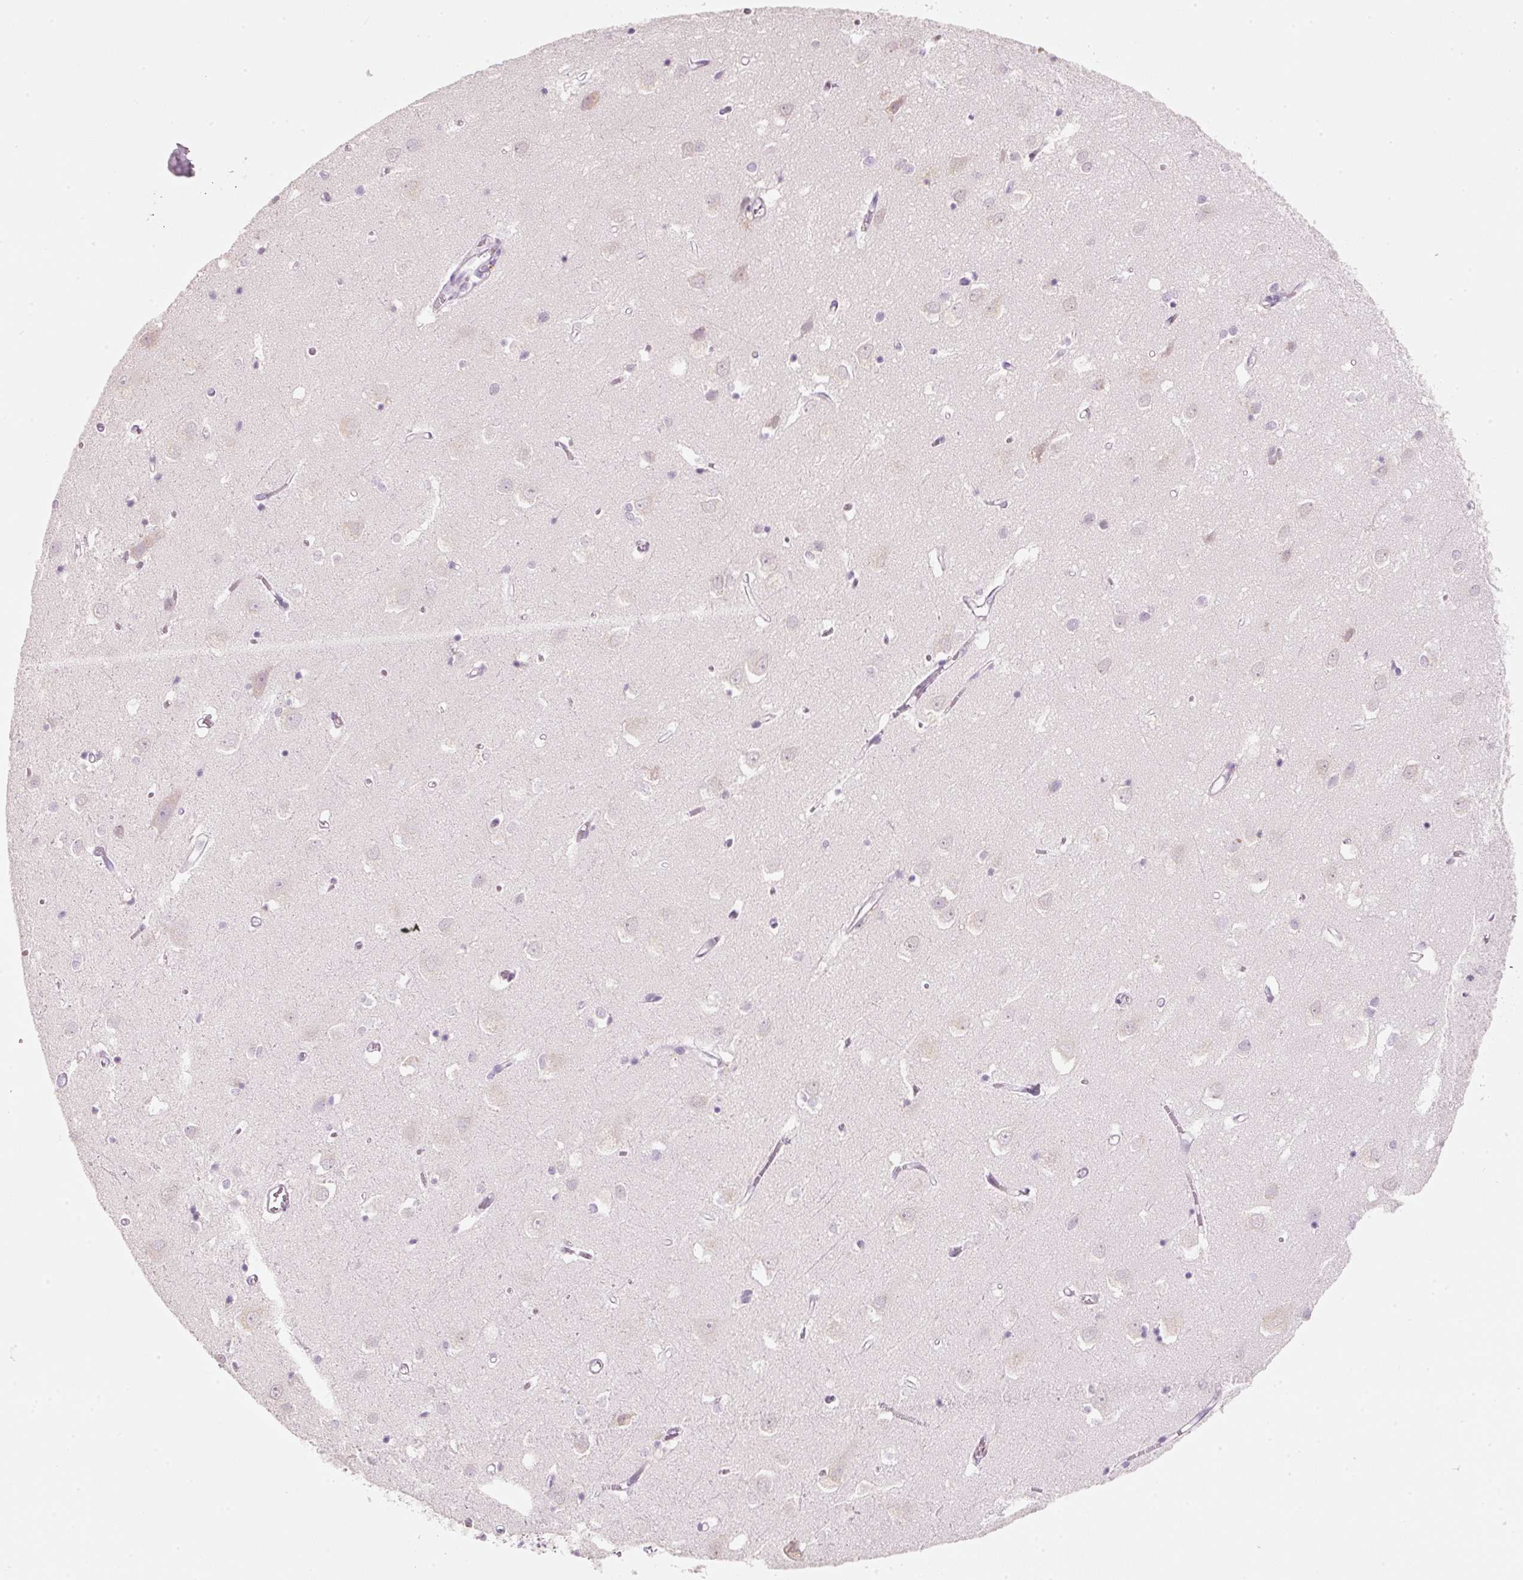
{"staining": {"intensity": "negative", "quantity": "none", "location": "none"}, "tissue": "cerebral cortex", "cell_type": "Endothelial cells", "image_type": "normal", "snomed": [{"axis": "morphology", "description": "Normal tissue, NOS"}, {"axis": "topography", "description": "Cerebral cortex"}], "caption": "Immunohistochemical staining of unremarkable human cerebral cortex demonstrates no significant expression in endothelial cells.", "gene": "ENSG00000206549", "patient": {"sex": "male", "age": 70}}